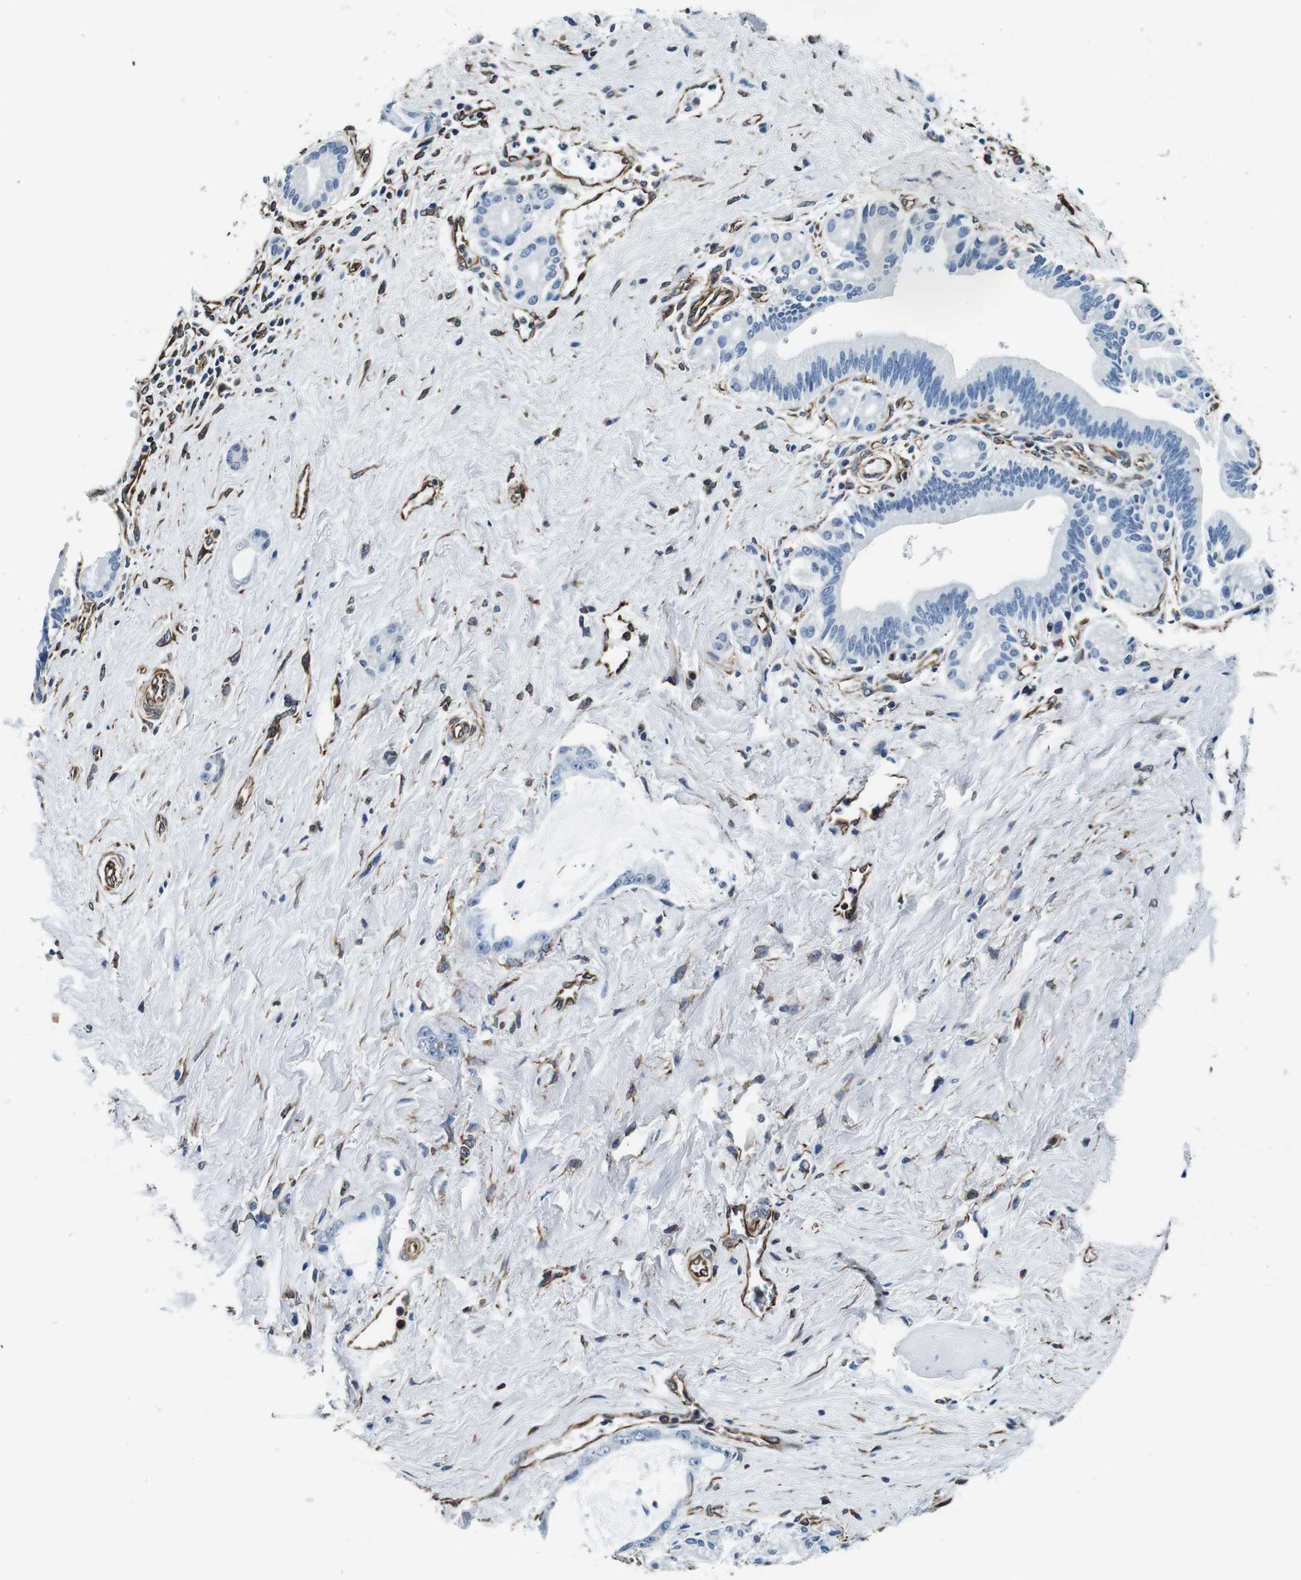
{"staining": {"intensity": "negative", "quantity": "none", "location": "none"}, "tissue": "pancreatic cancer", "cell_type": "Tumor cells", "image_type": "cancer", "snomed": [{"axis": "morphology", "description": "Adenocarcinoma, NOS"}, {"axis": "topography", "description": "Pancreas"}], "caption": "Histopathology image shows no protein positivity in tumor cells of pancreatic adenocarcinoma tissue.", "gene": "GJE1", "patient": {"sex": "female", "age": 73}}